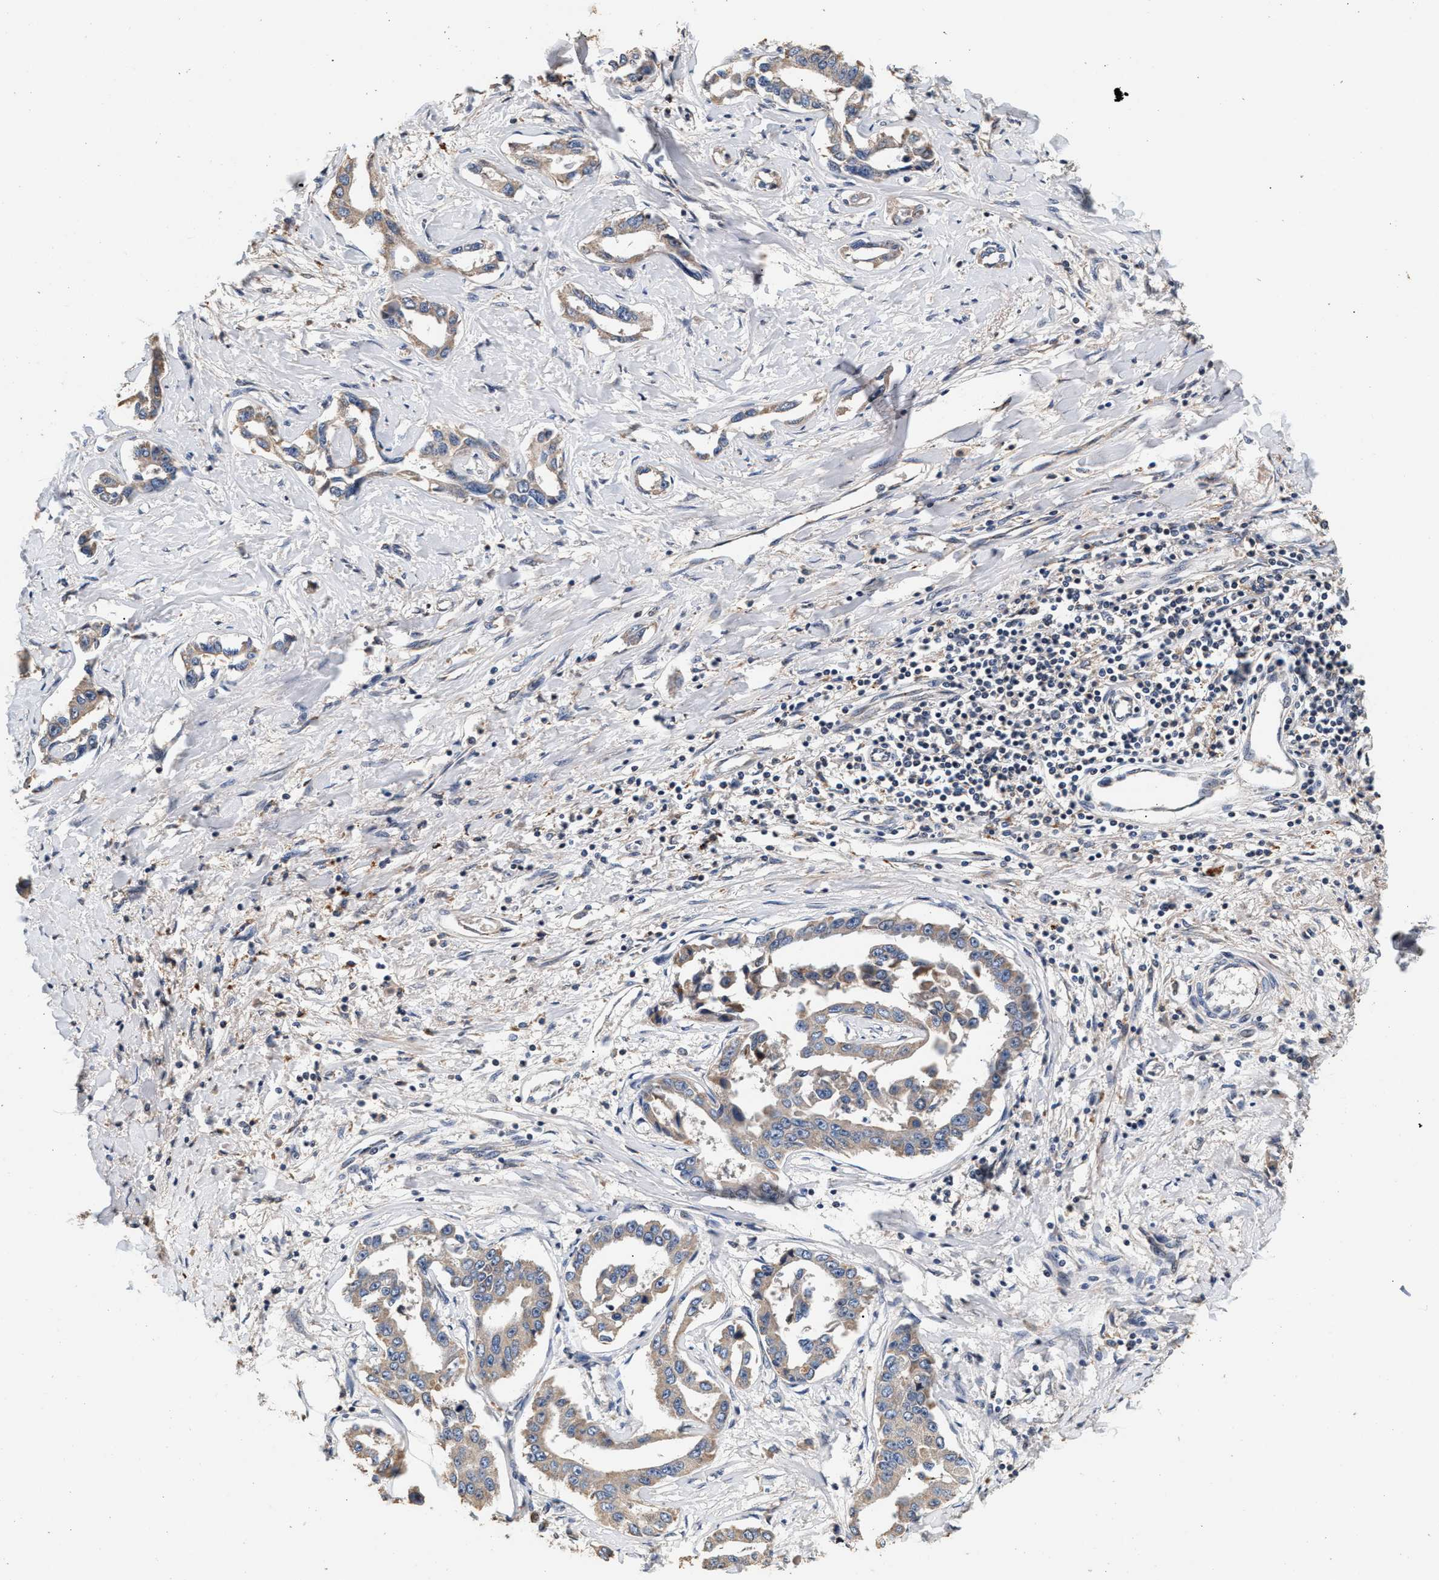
{"staining": {"intensity": "weak", "quantity": "<25%", "location": "cytoplasmic/membranous"}, "tissue": "liver cancer", "cell_type": "Tumor cells", "image_type": "cancer", "snomed": [{"axis": "morphology", "description": "Cholangiocarcinoma"}, {"axis": "topography", "description": "Liver"}], "caption": "DAB immunohistochemical staining of human liver cancer (cholangiocarcinoma) exhibits no significant positivity in tumor cells.", "gene": "PTGR3", "patient": {"sex": "male", "age": 59}}